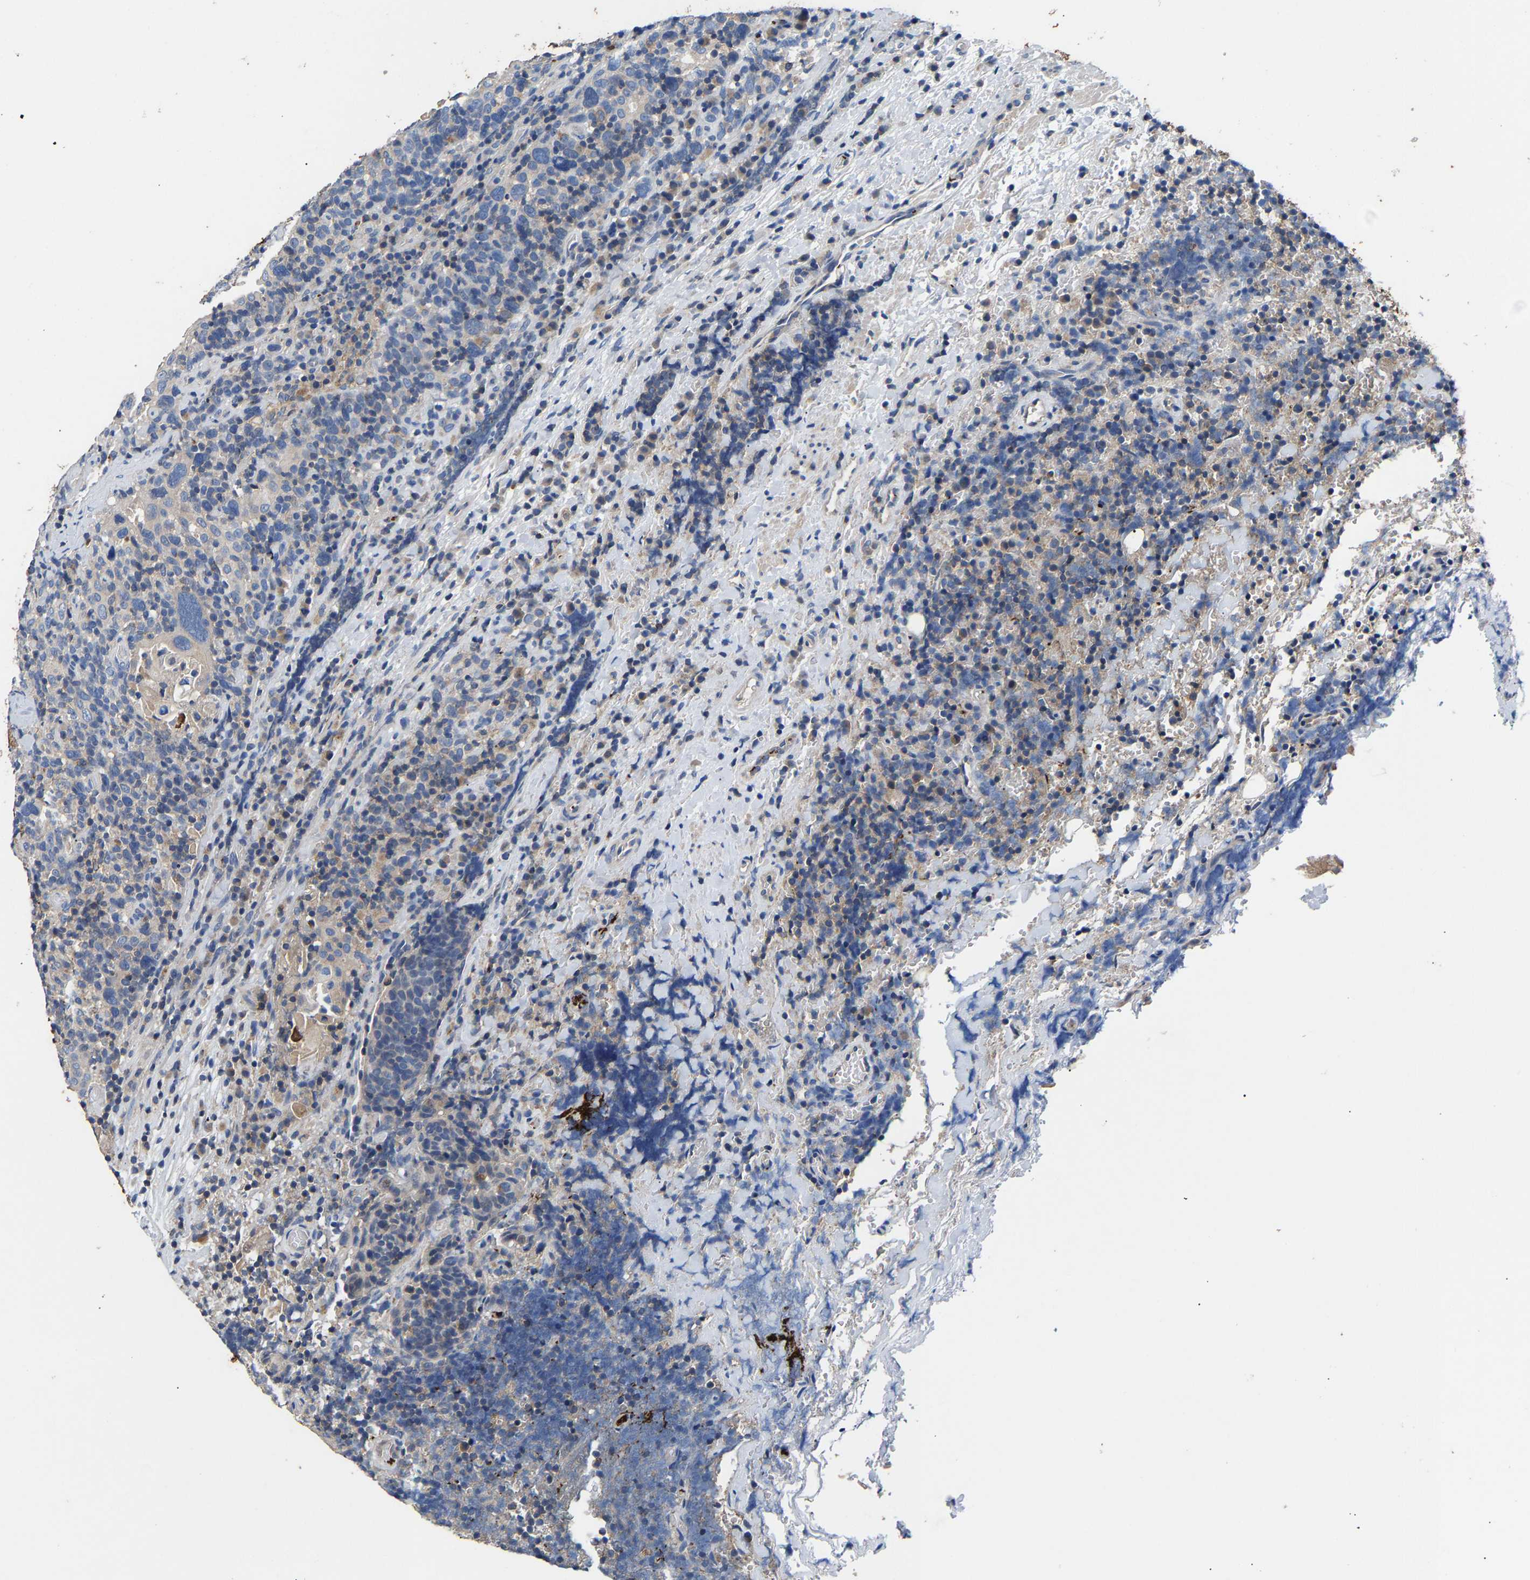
{"staining": {"intensity": "negative", "quantity": "none", "location": "none"}, "tissue": "head and neck cancer", "cell_type": "Tumor cells", "image_type": "cancer", "snomed": [{"axis": "morphology", "description": "Squamous cell carcinoma, NOS"}, {"axis": "morphology", "description": "Squamous cell carcinoma, metastatic, NOS"}, {"axis": "topography", "description": "Lymph node"}, {"axis": "topography", "description": "Head-Neck"}], "caption": "Human head and neck cancer stained for a protein using immunohistochemistry (IHC) reveals no staining in tumor cells.", "gene": "CCDC171", "patient": {"sex": "male", "age": 62}}